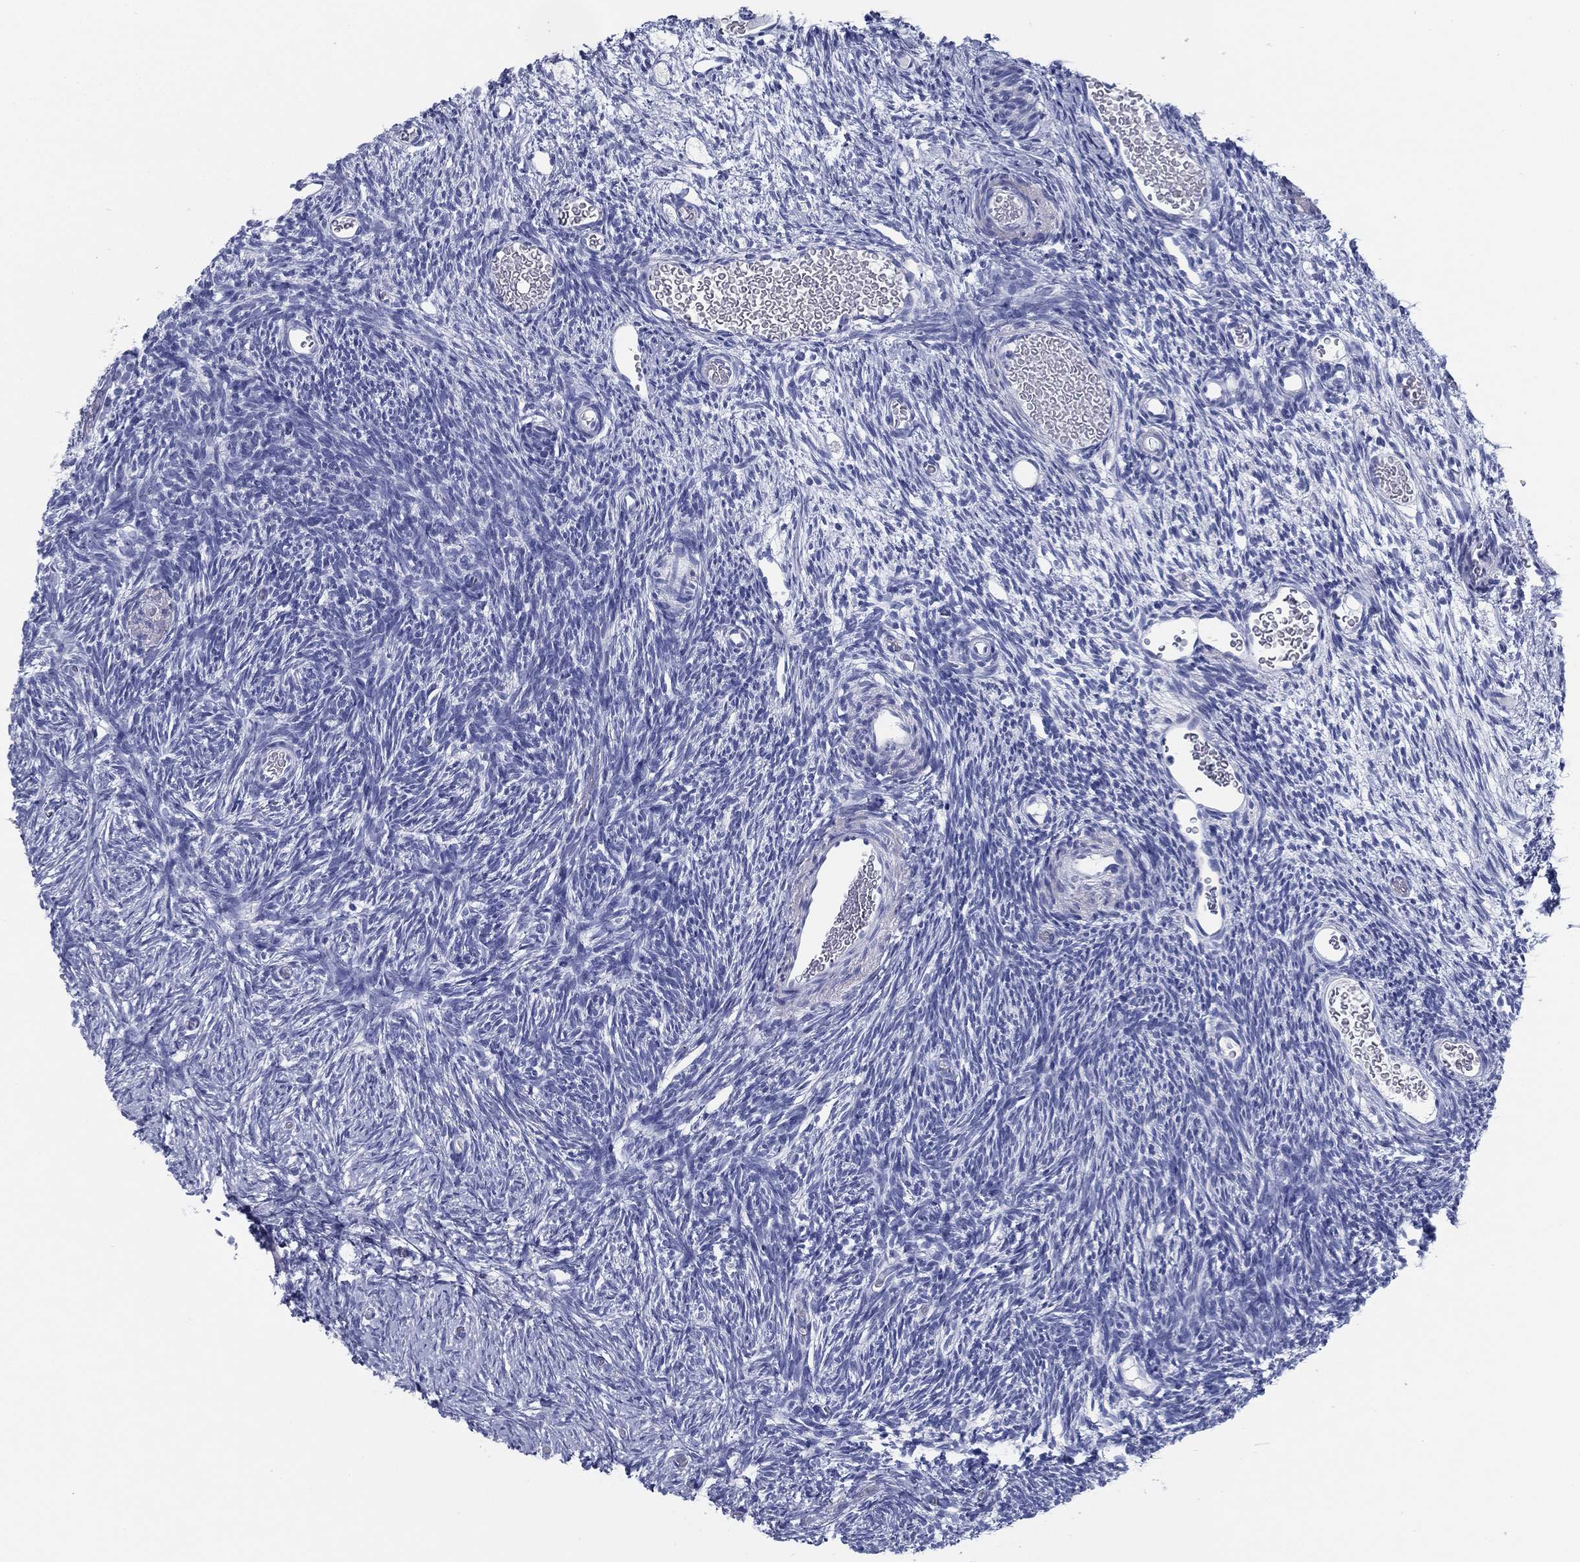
{"staining": {"intensity": "negative", "quantity": "none", "location": "none"}, "tissue": "ovary", "cell_type": "Follicle cells", "image_type": "normal", "snomed": [{"axis": "morphology", "description": "Normal tissue, NOS"}, {"axis": "topography", "description": "Ovary"}], "caption": "Immunohistochemistry (IHC) of benign ovary shows no staining in follicle cells. (Stains: DAB (3,3'-diaminobenzidine) IHC with hematoxylin counter stain, Microscopy: brightfield microscopy at high magnification).", "gene": "TMEM252", "patient": {"sex": "female", "age": 39}}